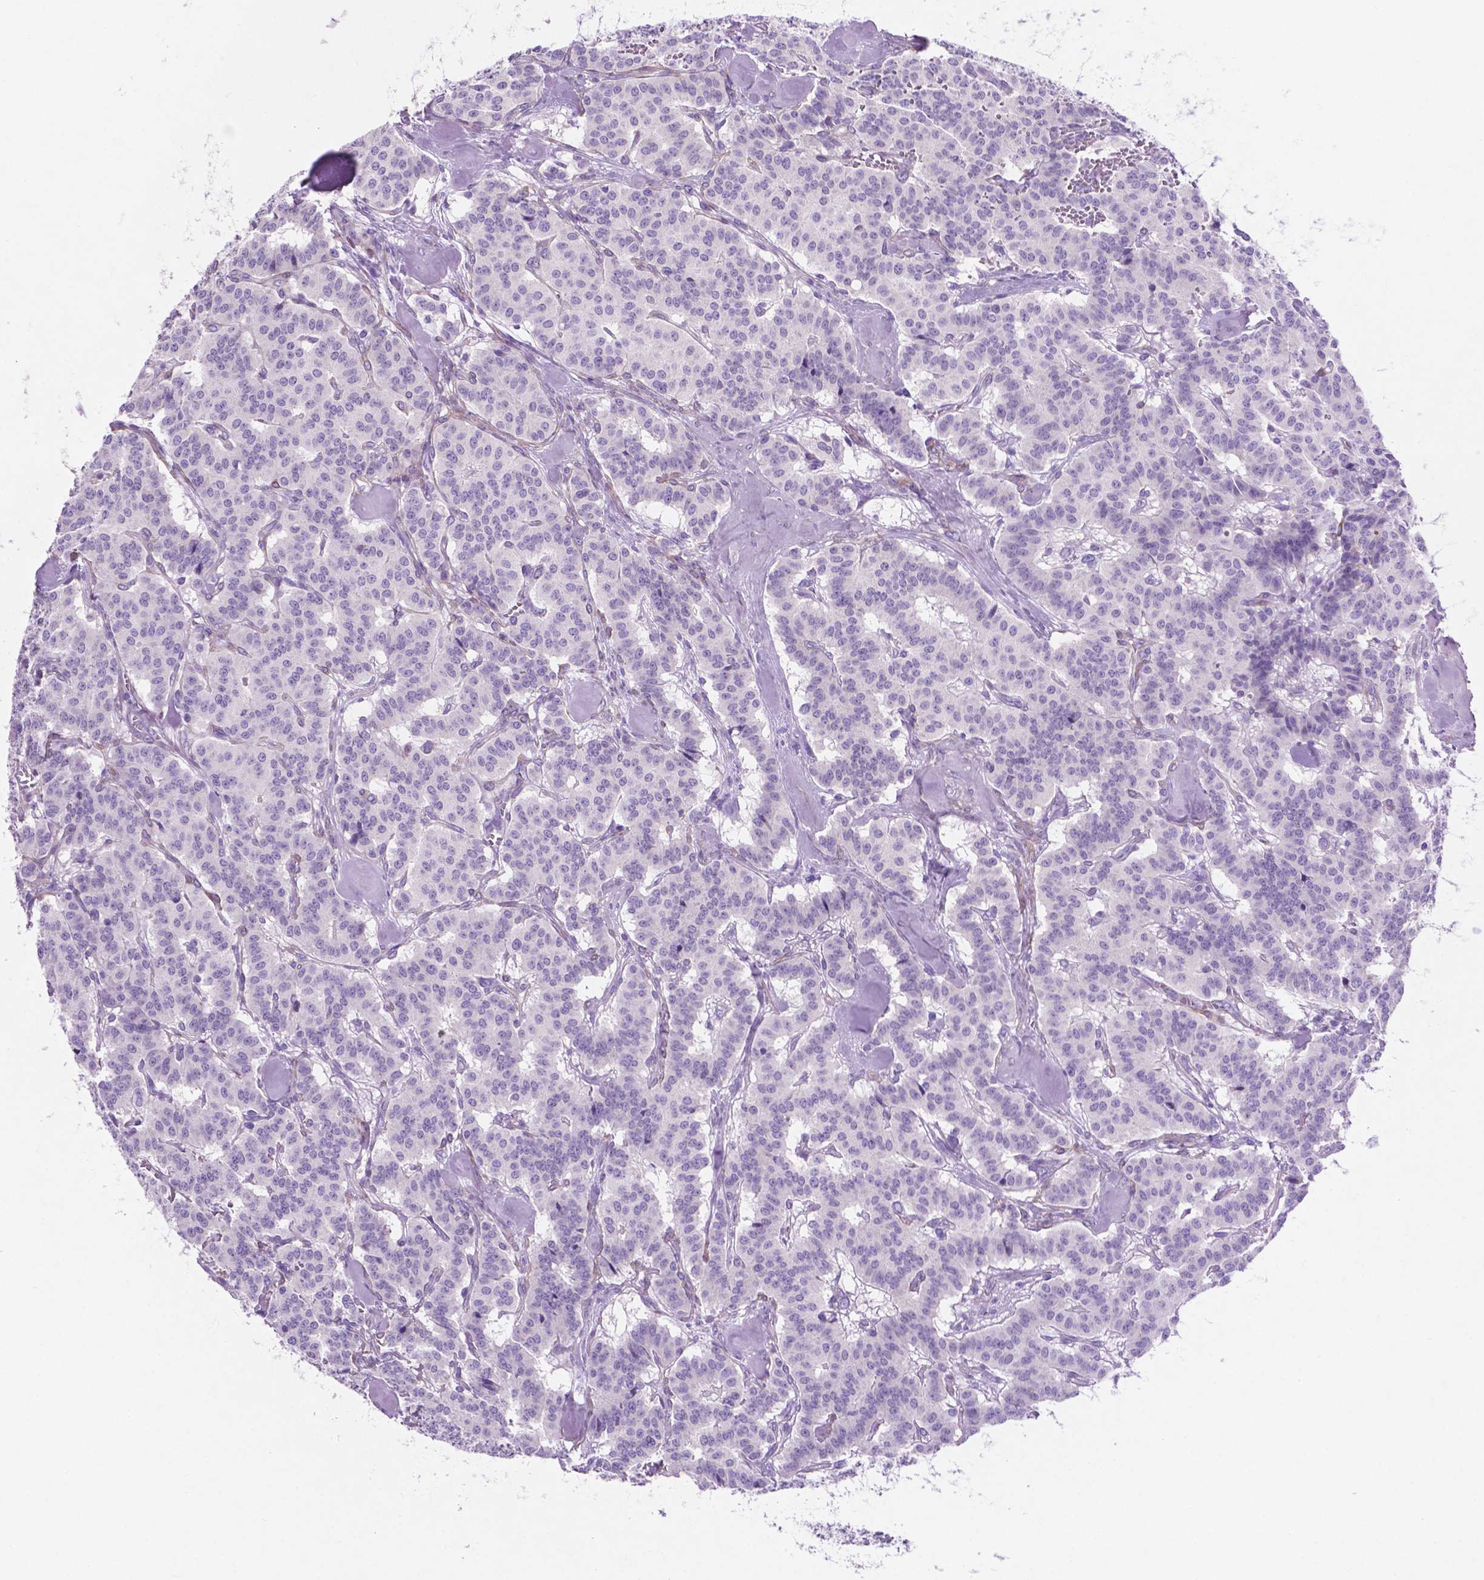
{"staining": {"intensity": "negative", "quantity": "none", "location": "none"}, "tissue": "carcinoid", "cell_type": "Tumor cells", "image_type": "cancer", "snomed": [{"axis": "morphology", "description": "Normal tissue, NOS"}, {"axis": "morphology", "description": "Carcinoid, malignant, NOS"}, {"axis": "topography", "description": "Lung"}], "caption": "Tumor cells are negative for brown protein staining in carcinoid.", "gene": "ASPG", "patient": {"sex": "female", "age": 46}}